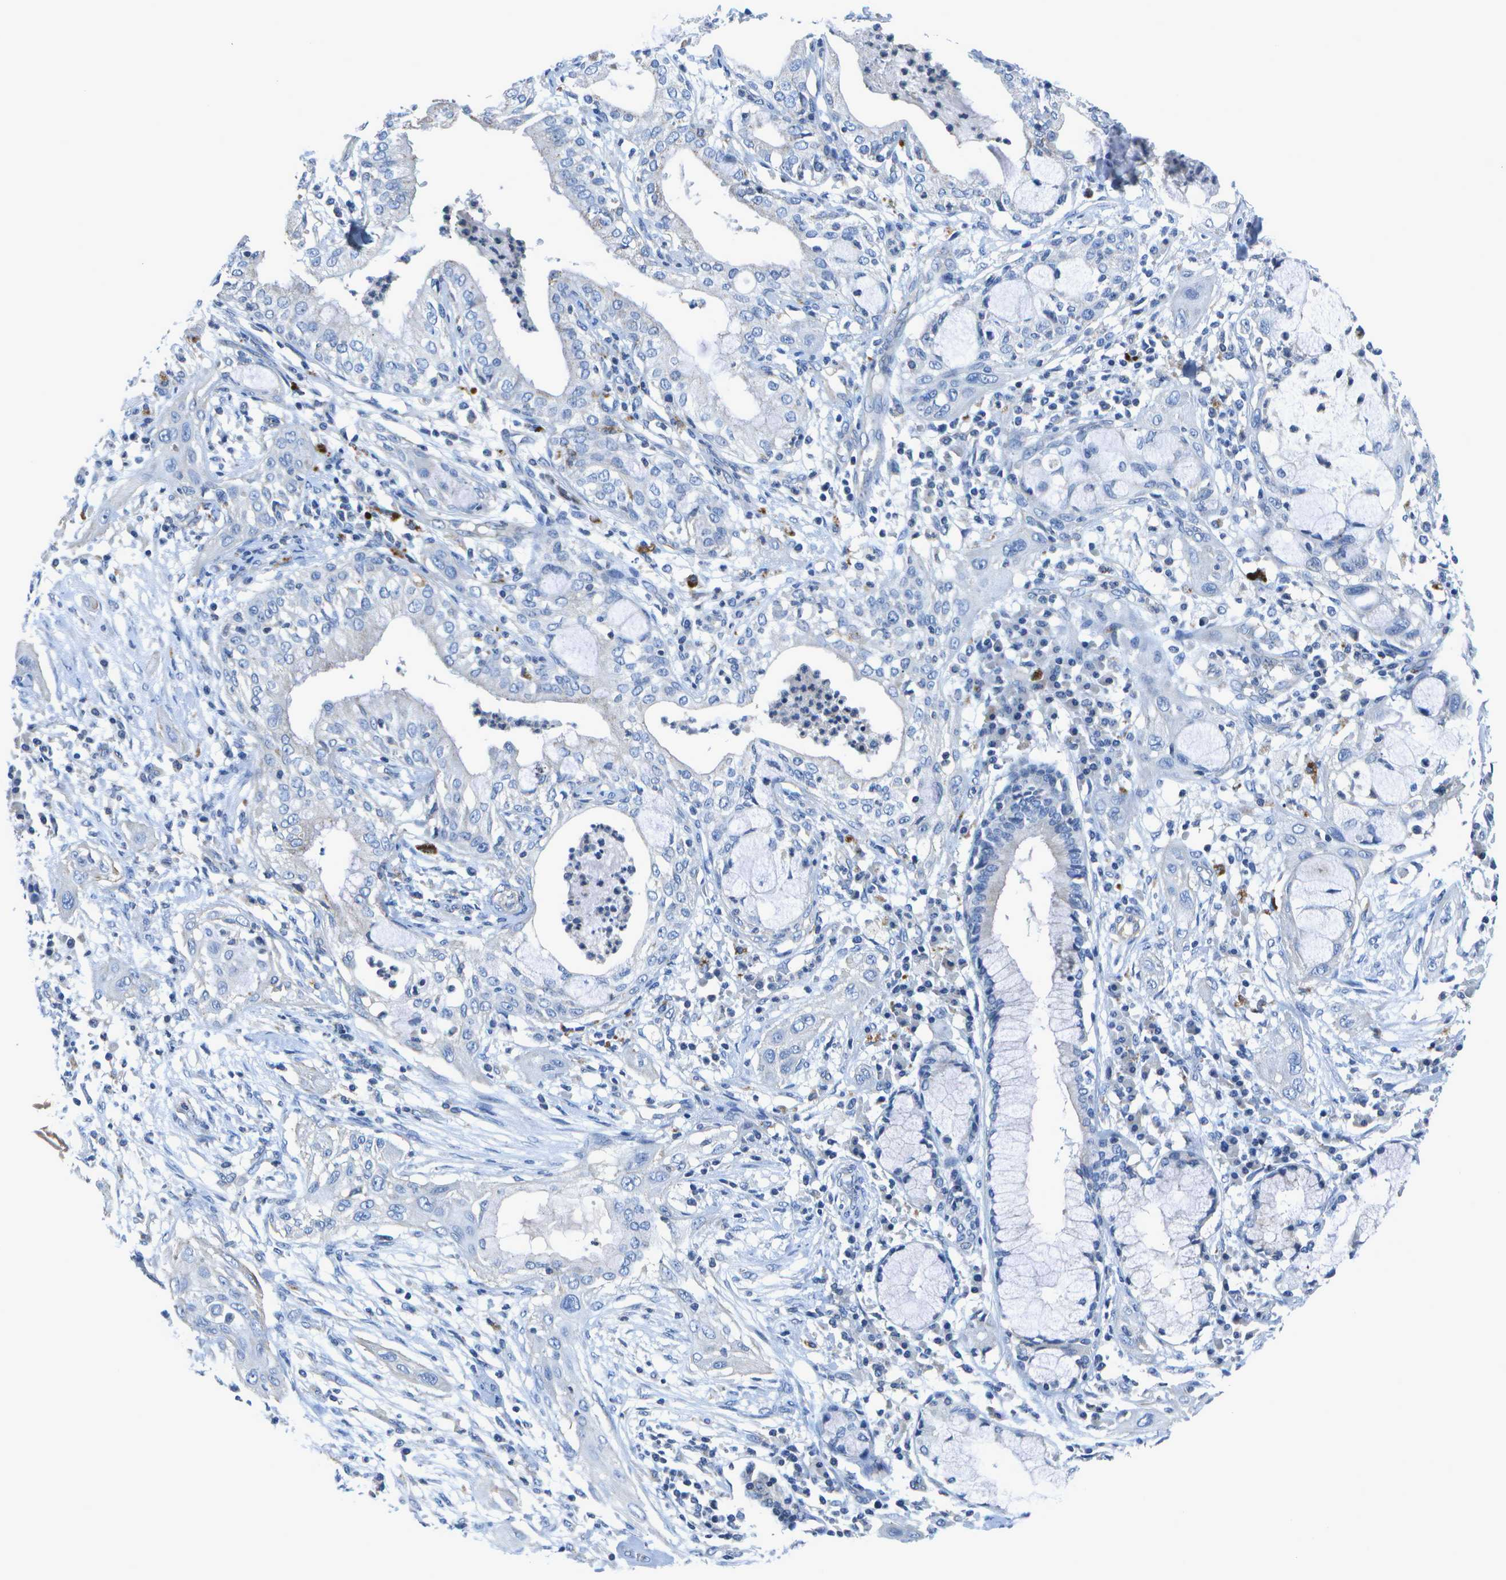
{"staining": {"intensity": "negative", "quantity": "none", "location": "none"}, "tissue": "lung cancer", "cell_type": "Tumor cells", "image_type": "cancer", "snomed": [{"axis": "morphology", "description": "Squamous cell carcinoma, NOS"}, {"axis": "topography", "description": "Lung"}], "caption": "Human lung cancer stained for a protein using immunohistochemistry (IHC) displays no positivity in tumor cells.", "gene": "DCT", "patient": {"sex": "female", "age": 47}}